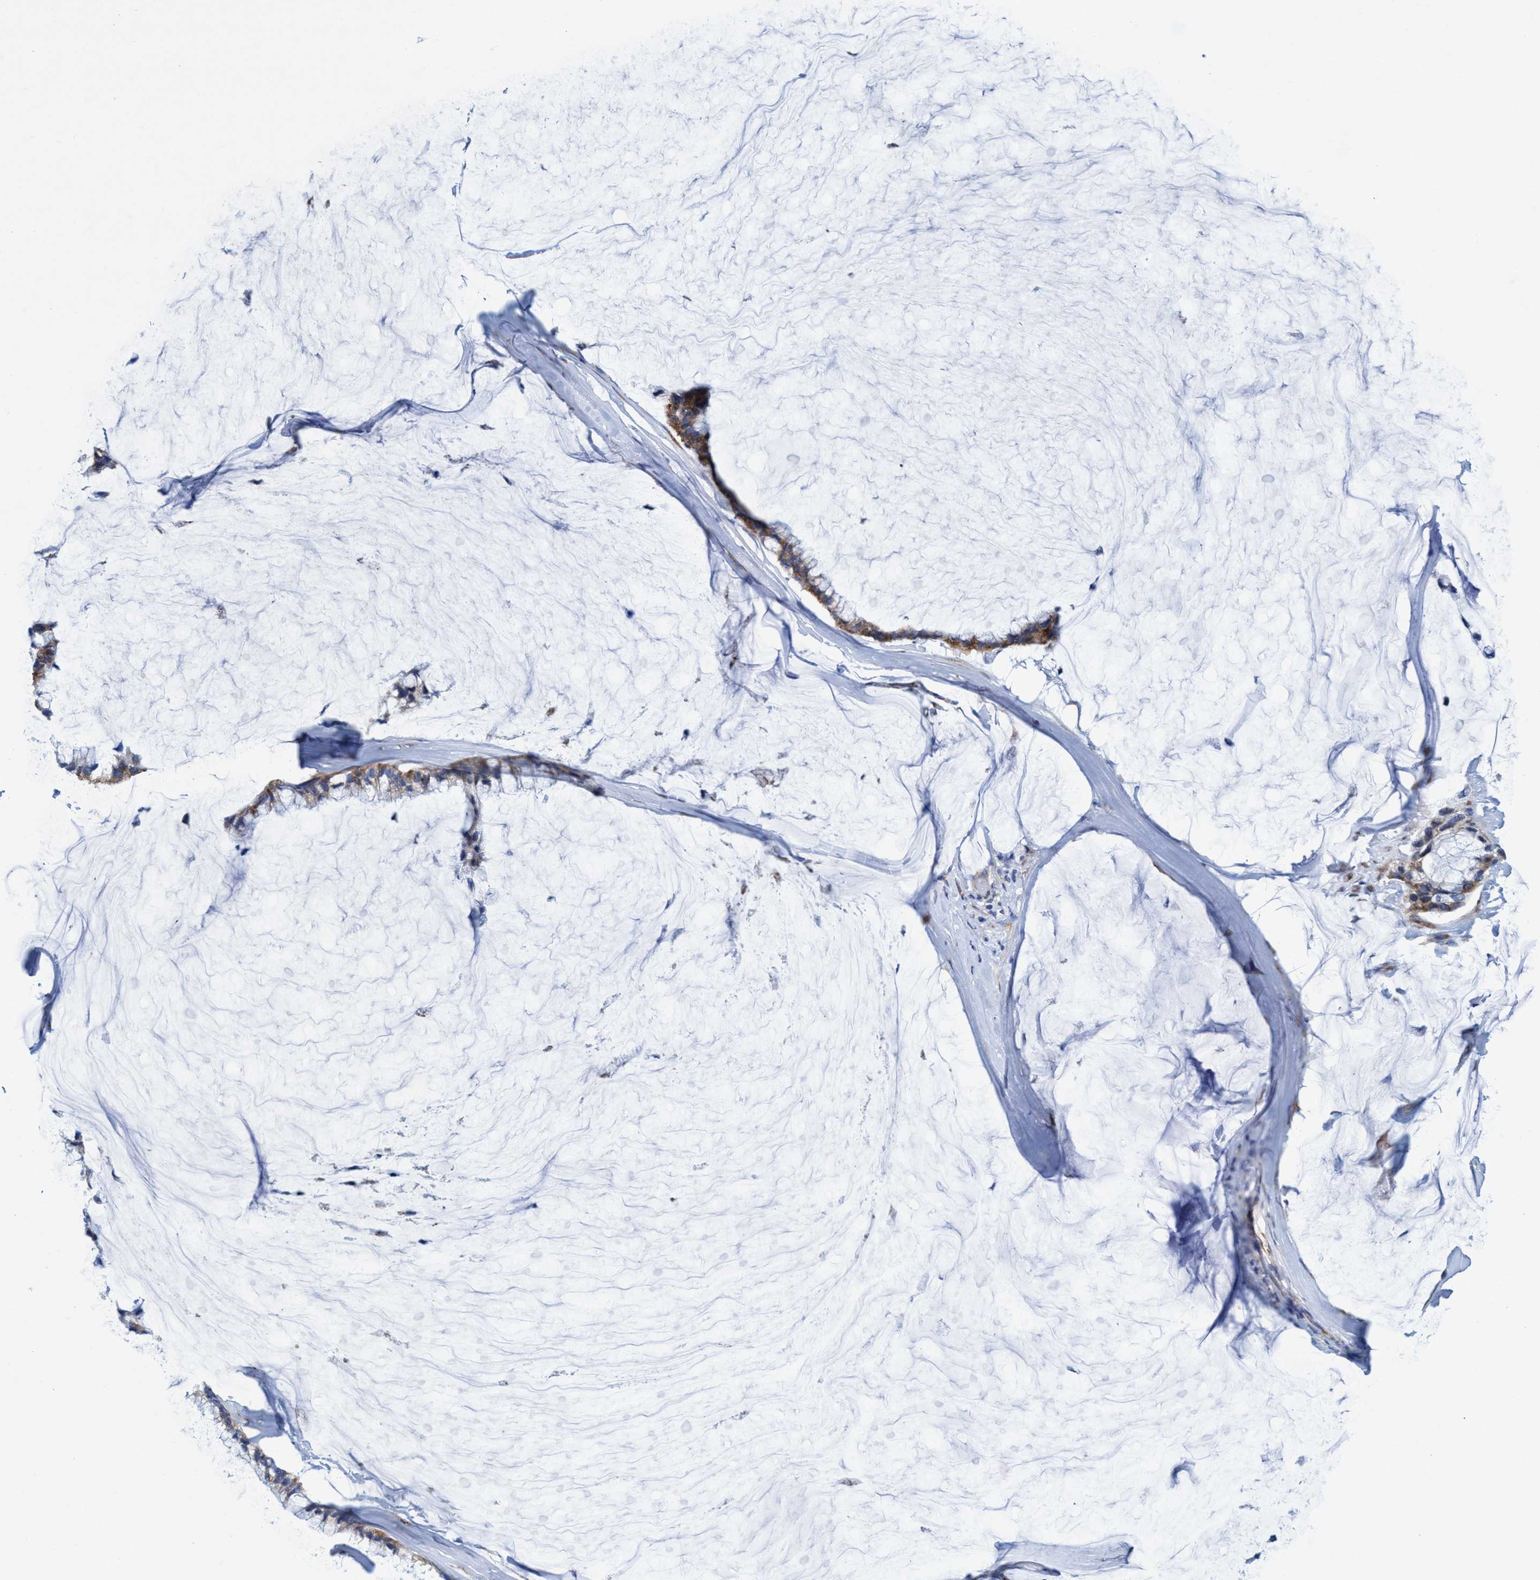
{"staining": {"intensity": "moderate", "quantity": ">75%", "location": "cytoplasmic/membranous"}, "tissue": "ovarian cancer", "cell_type": "Tumor cells", "image_type": "cancer", "snomed": [{"axis": "morphology", "description": "Cystadenocarcinoma, mucinous, NOS"}, {"axis": "topography", "description": "Ovary"}], "caption": "Brown immunohistochemical staining in human ovarian cancer (mucinous cystadenocarcinoma) shows moderate cytoplasmic/membranous expression in approximately >75% of tumor cells. (DAB IHC, brown staining for protein, blue staining for nuclei).", "gene": "R3HCC1", "patient": {"sex": "female", "age": 39}}